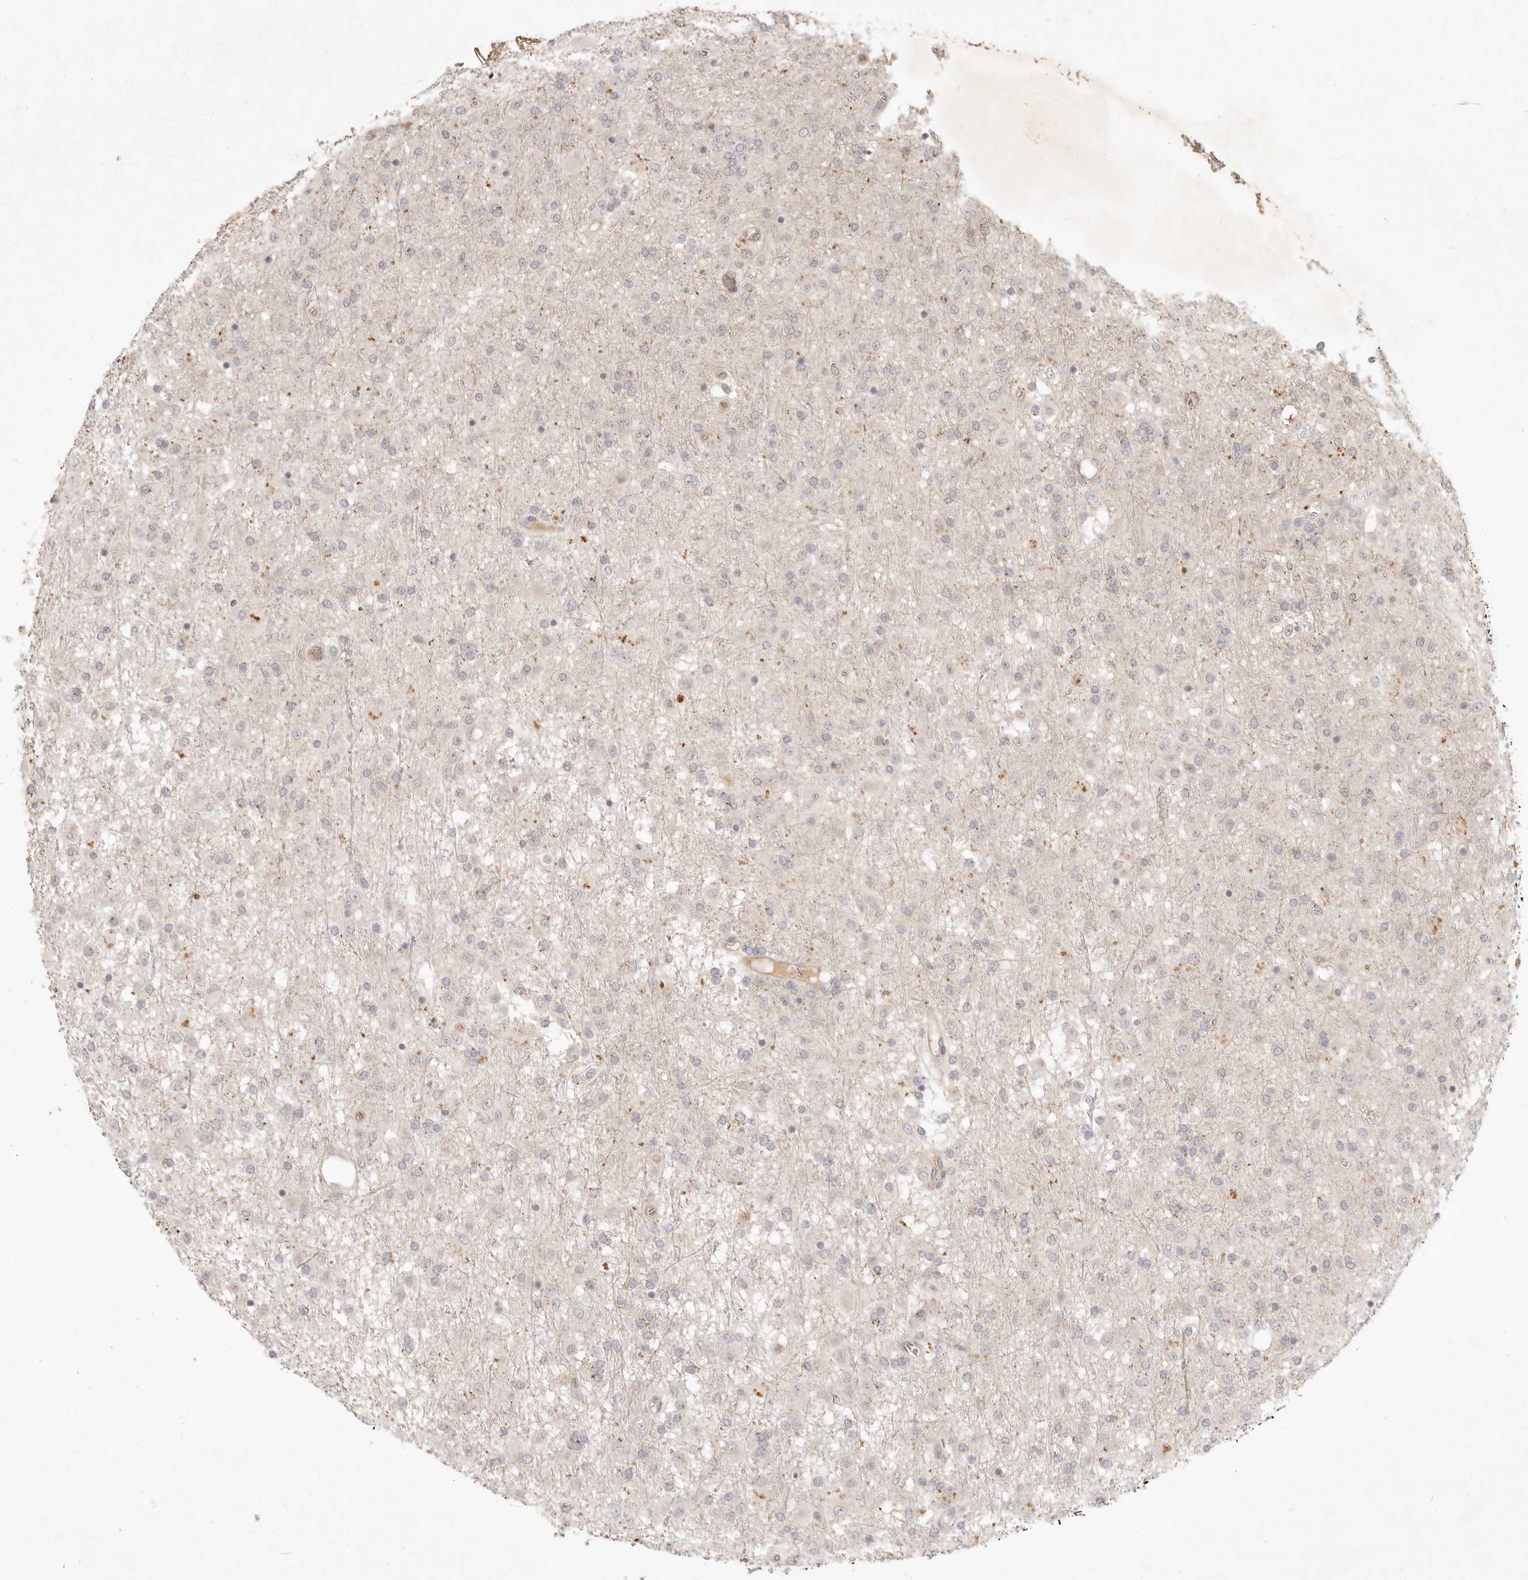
{"staining": {"intensity": "negative", "quantity": "none", "location": "none"}, "tissue": "glioma", "cell_type": "Tumor cells", "image_type": "cancer", "snomed": [{"axis": "morphology", "description": "Glioma, malignant, Low grade"}, {"axis": "topography", "description": "Brain"}], "caption": "A high-resolution image shows immunohistochemistry (IHC) staining of malignant glioma (low-grade), which shows no significant expression in tumor cells. (DAB (3,3'-diaminobenzidine) immunohistochemistry with hematoxylin counter stain).", "gene": "UBXN11", "patient": {"sex": "male", "age": 65}}